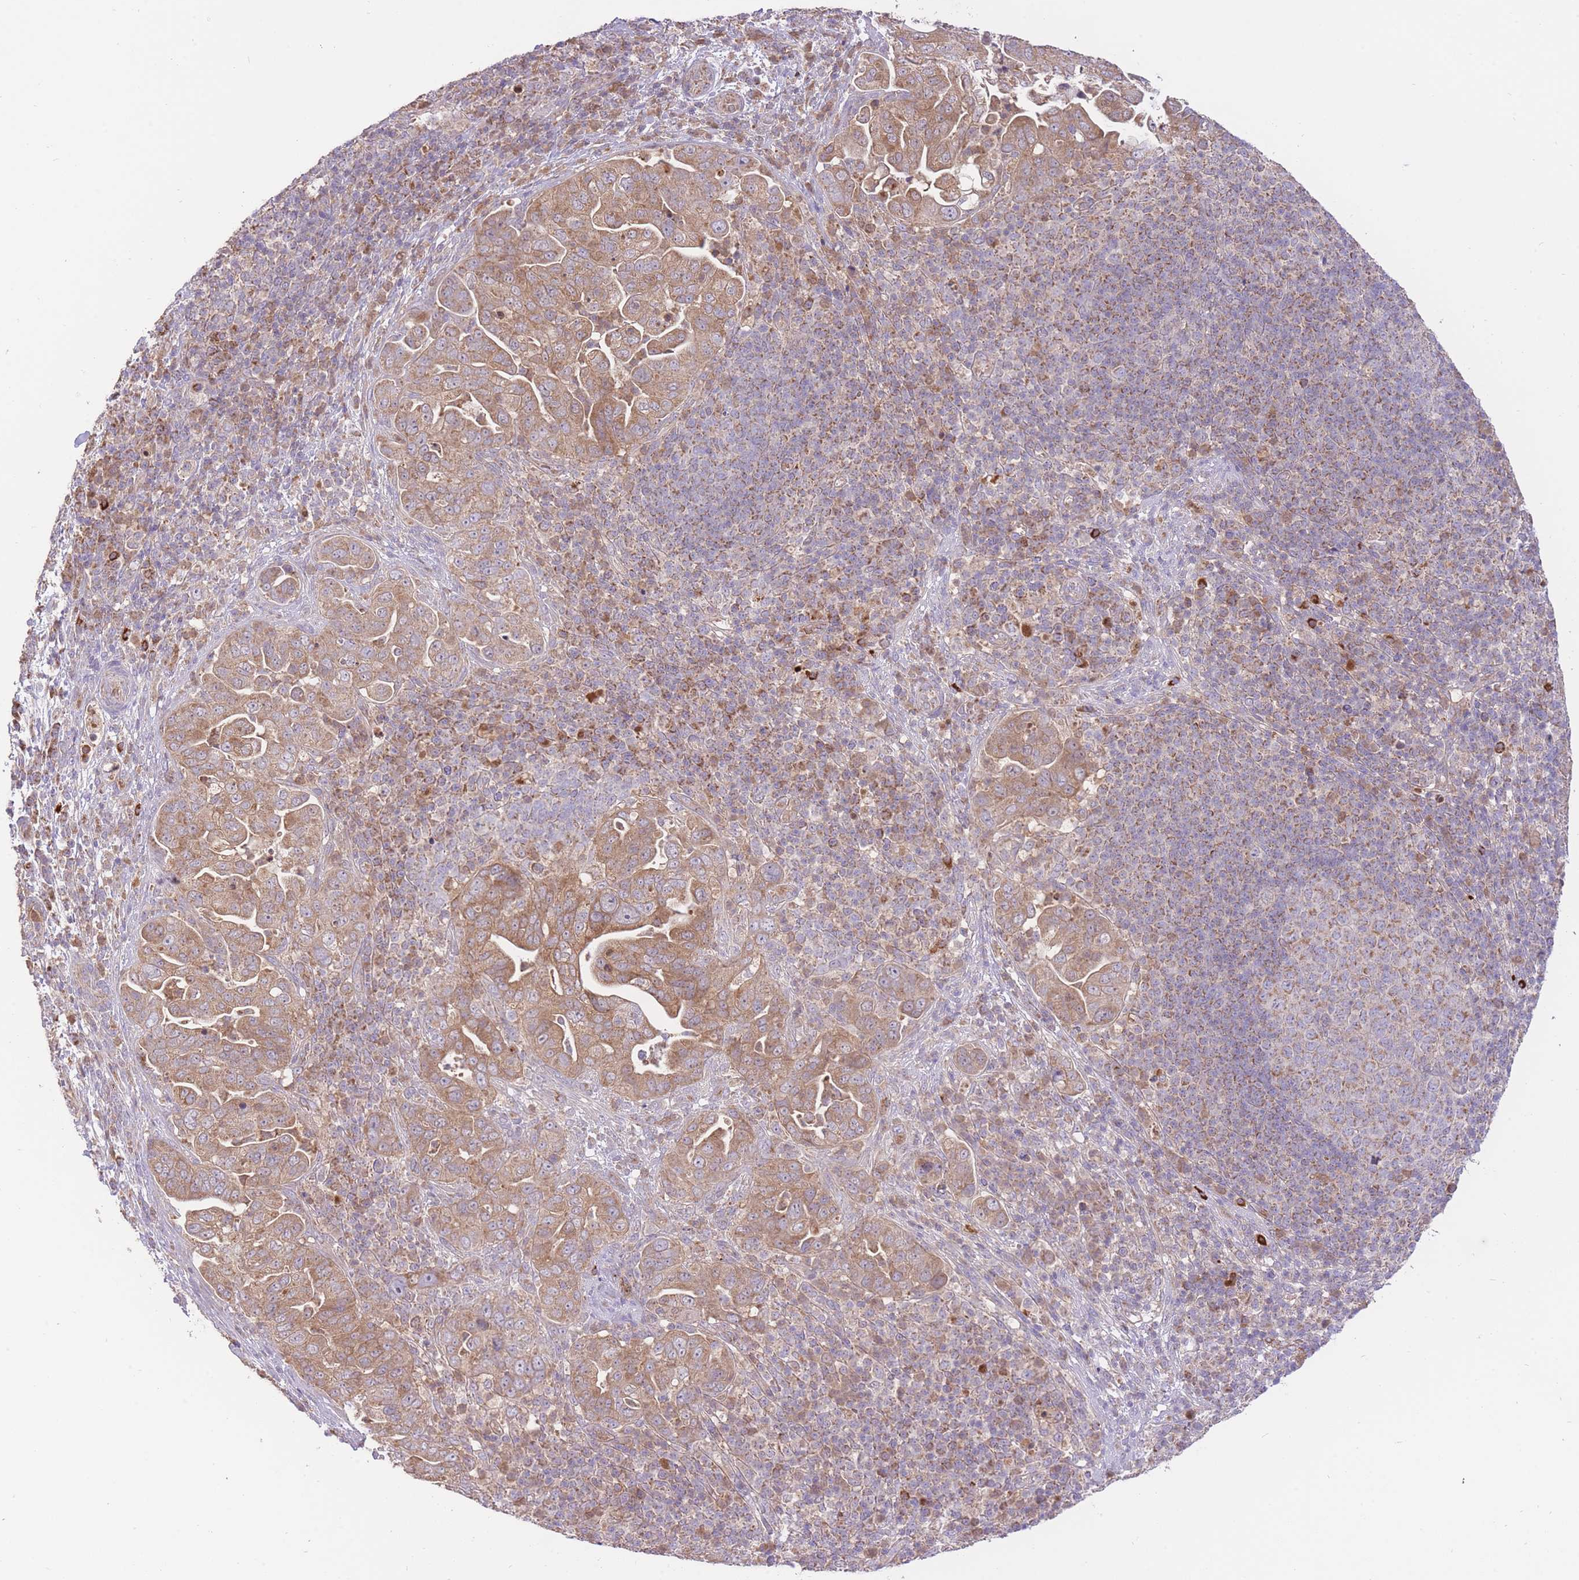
{"staining": {"intensity": "moderate", "quantity": ">75%", "location": "cytoplasmic/membranous"}, "tissue": "pancreatic cancer", "cell_type": "Tumor cells", "image_type": "cancer", "snomed": [{"axis": "morphology", "description": "Adenocarcinoma, NOS"}, {"axis": "topography", "description": "Pancreas"}], "caption": "A brown stain shows moderate cytoplasmic/membranous positivity of a protein in human adenocarcinoma (pancreatic) tumor cells. (DAB (3,3'-diaminobenzidine) = brown stain, brightfield microscopy at high magnification).", "gene": "PREP", "patient": {"sex": "female", "age": 63}}